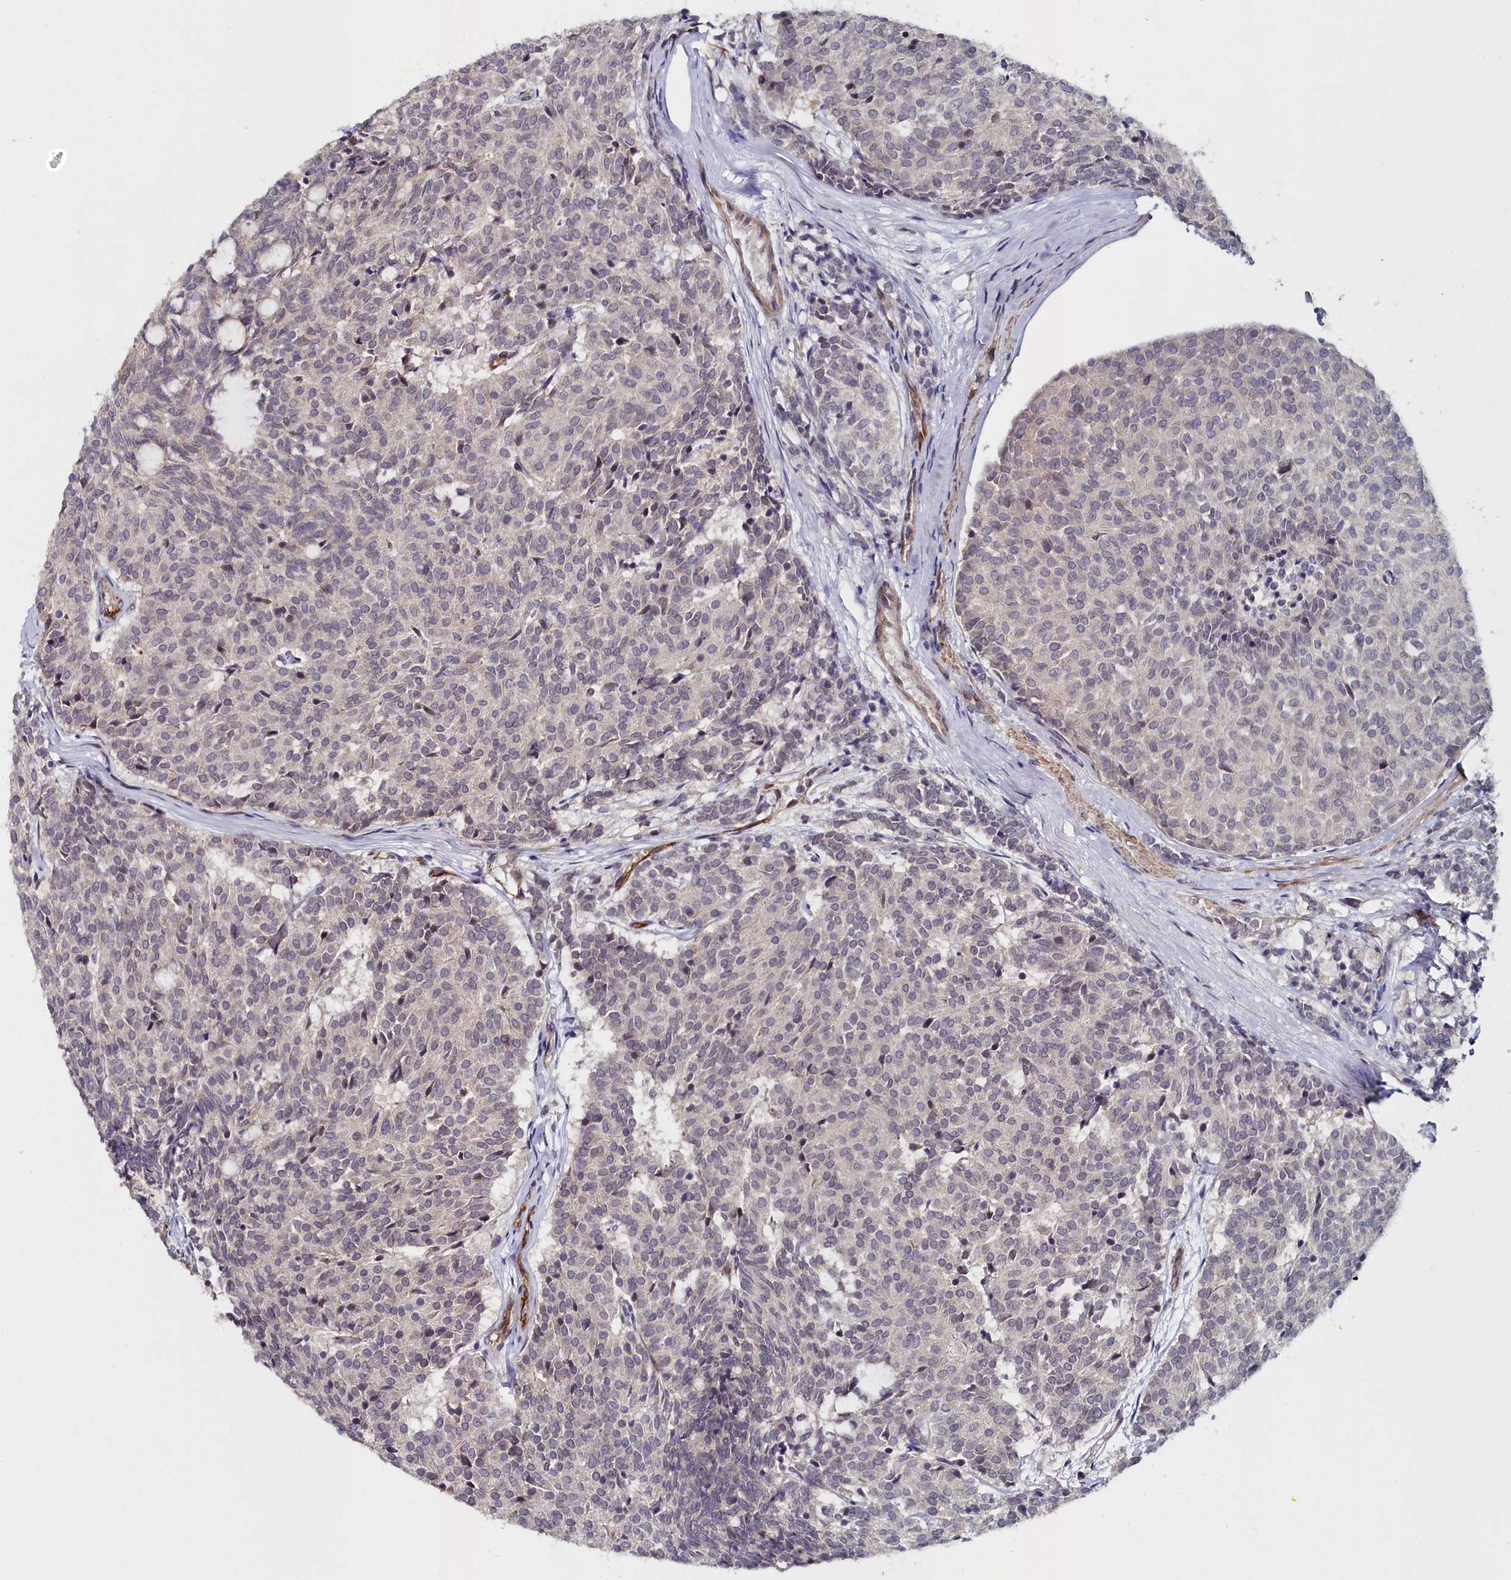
{"staining": {"intensity": "negative", "quantity": "none", "location": "none"}, "tissue": "carcinoid", "cell_type": "Tumor cells", "image_type": "cancer", "snomed": [{"axis": "morphology", "description": "Carcinoid, malignant, NOS"}, {"axis": "topography", "description": "Pancreas"}], "caption": "Tumor cells show no significant expression in carcinoid.", "gene": "C4orf19", "patient": {"sex": "female", "age": 54}}